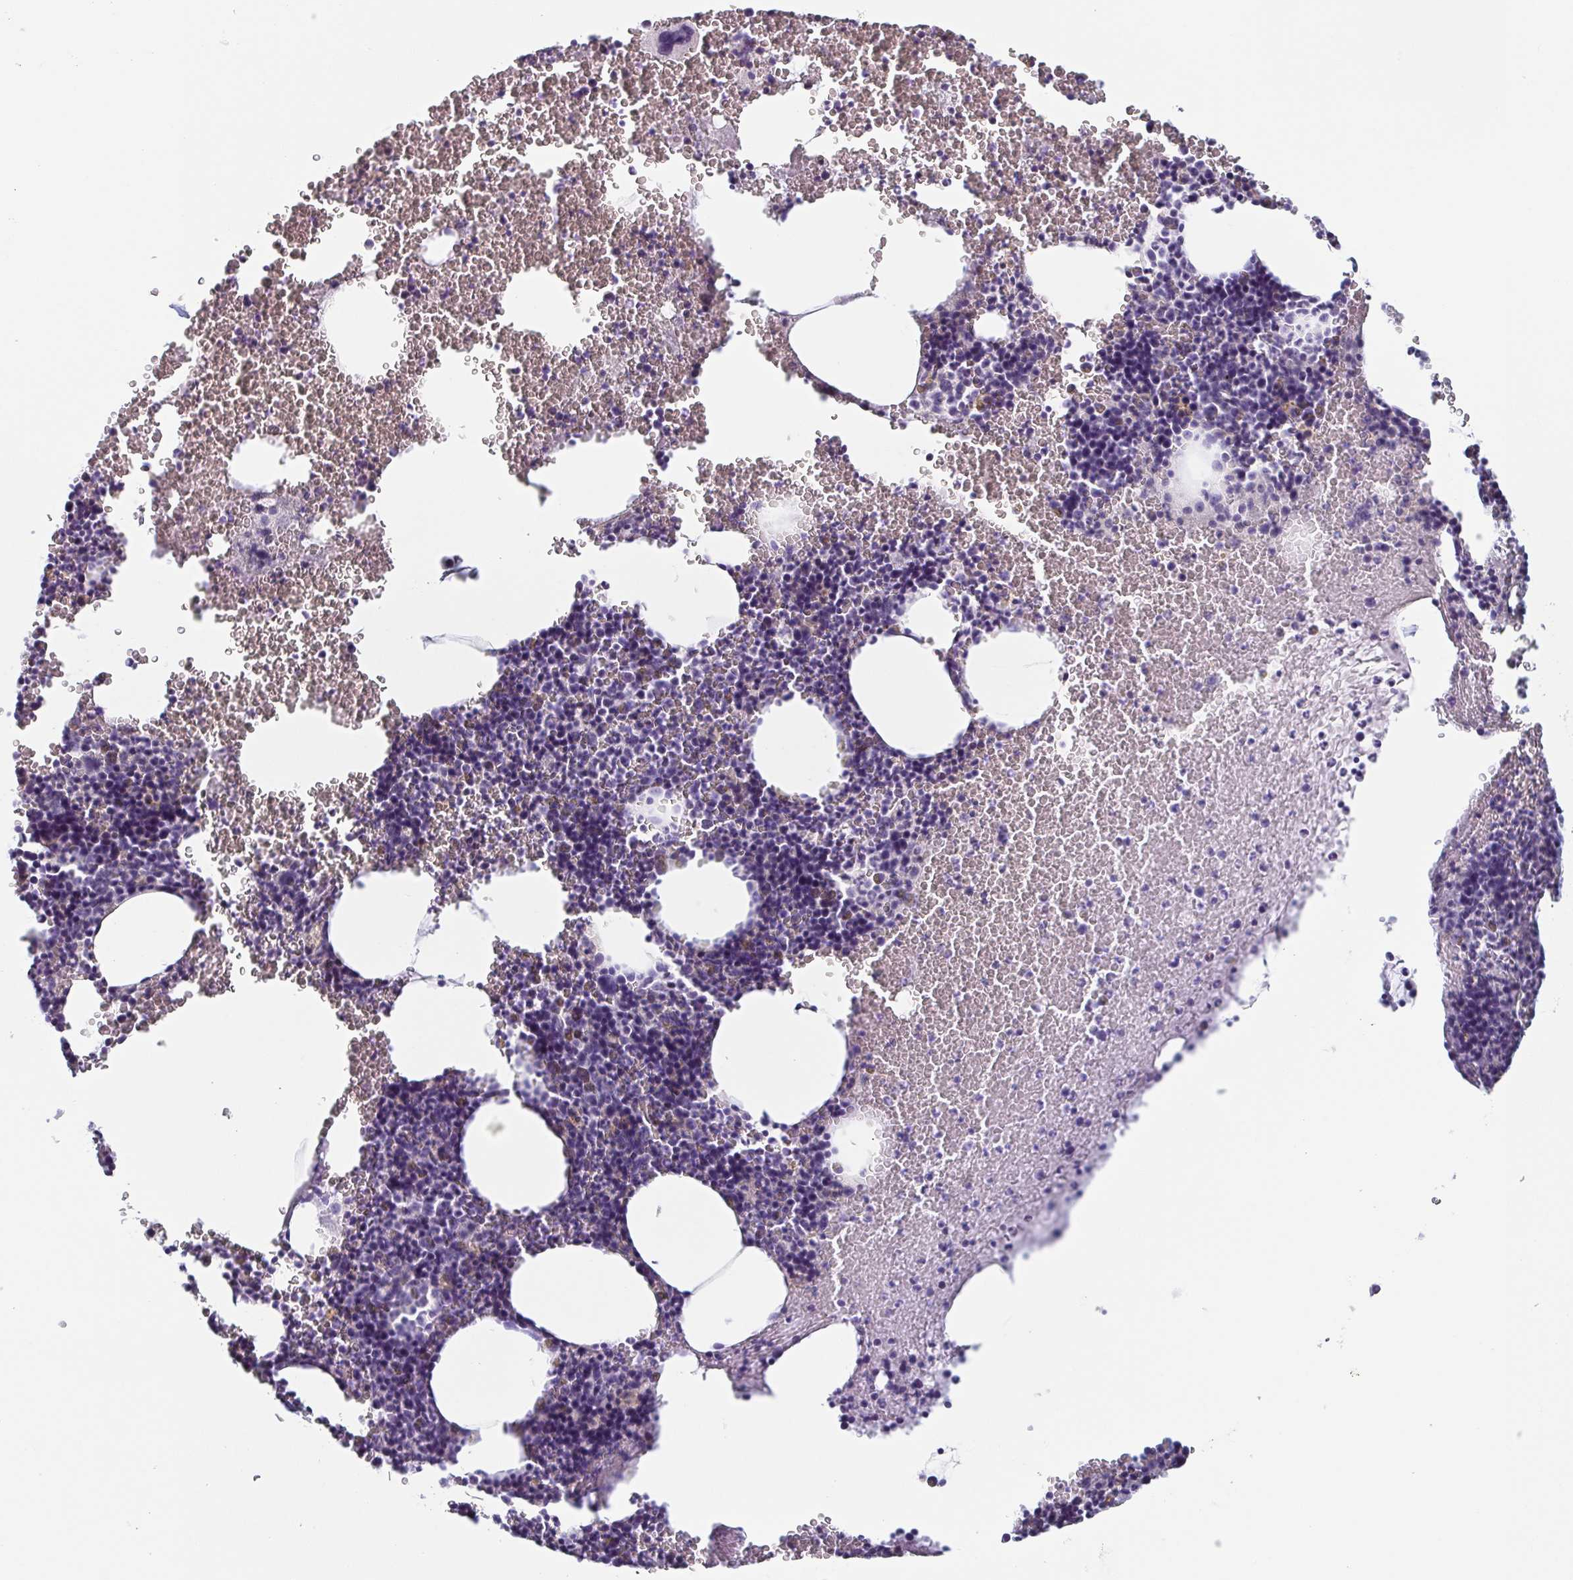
{"staining": {"intensity": "negative", "quantity": "none", "location": "none"}, "tissue": "bone marrow", "cell_type": "Hematopoietic cells", "image_type": "normal", "snomed": [{"axis": "morphology", "description": "Normal tissue, NOS"}, {"axis": "topography", "description": "Bone marrow"}], "caption": "The histopathology image reveals no staining of hematopoietic cells in normal bone marrow. (DAB (3,3'-diaminobenzidine) immunohistochemistry (IHC) with hematoxylin counter stain).", "gene": "ITLN1", "patient": {"sex": "male", "age": 47}}